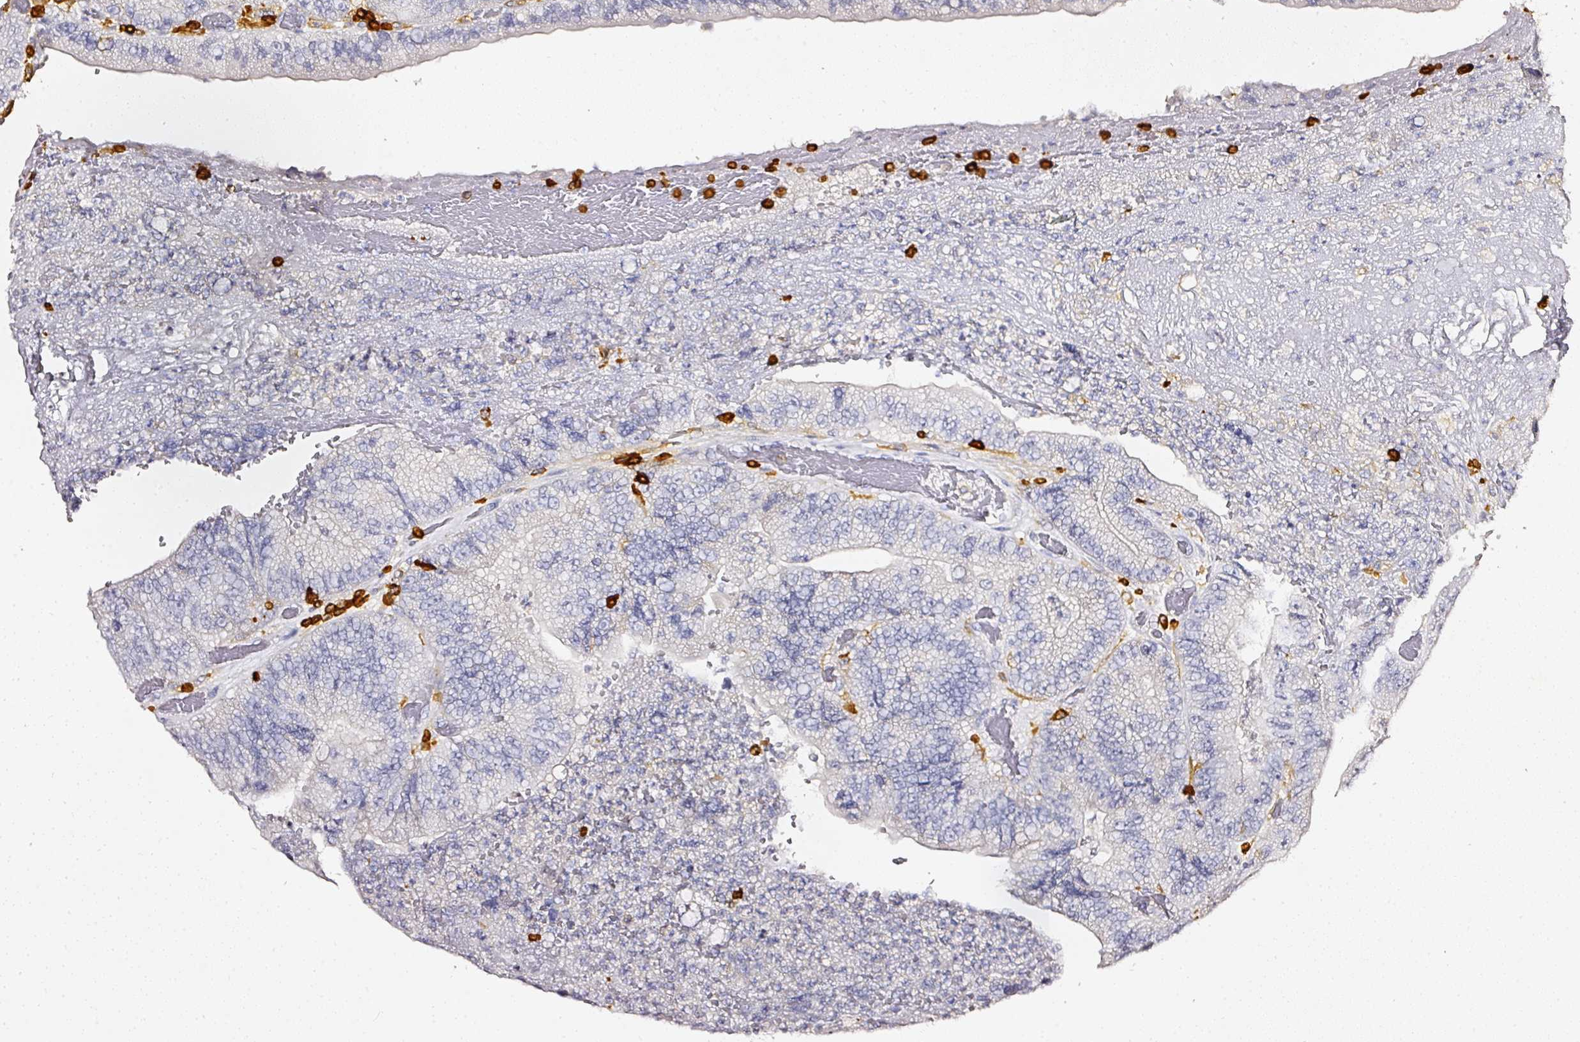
{"staining": {"intensity": "negative", "quantity": "none", "location": "none"}, "tissue": "colorectal cancer", "cell_type": "Tumor cells", "image_type": "cancer", "snomed": [{"axis": "morphology", "description": "Adenocarcinoma, NOS"}, {"axis": "topography", "description": "Colon"}], "caption": "Photomicrograph shows no protein expression in tumor cells of colorectal adenocarcinoma tissue. The staining was performed using DAB (3,3'-diaminobenzidine) to visualize the protein expression in brown, while the nuclei were stained in blue with hematoxylin (Magnification: 20x).", "gene": "EVL", "patient": {"sex": "female", "age": 86}}